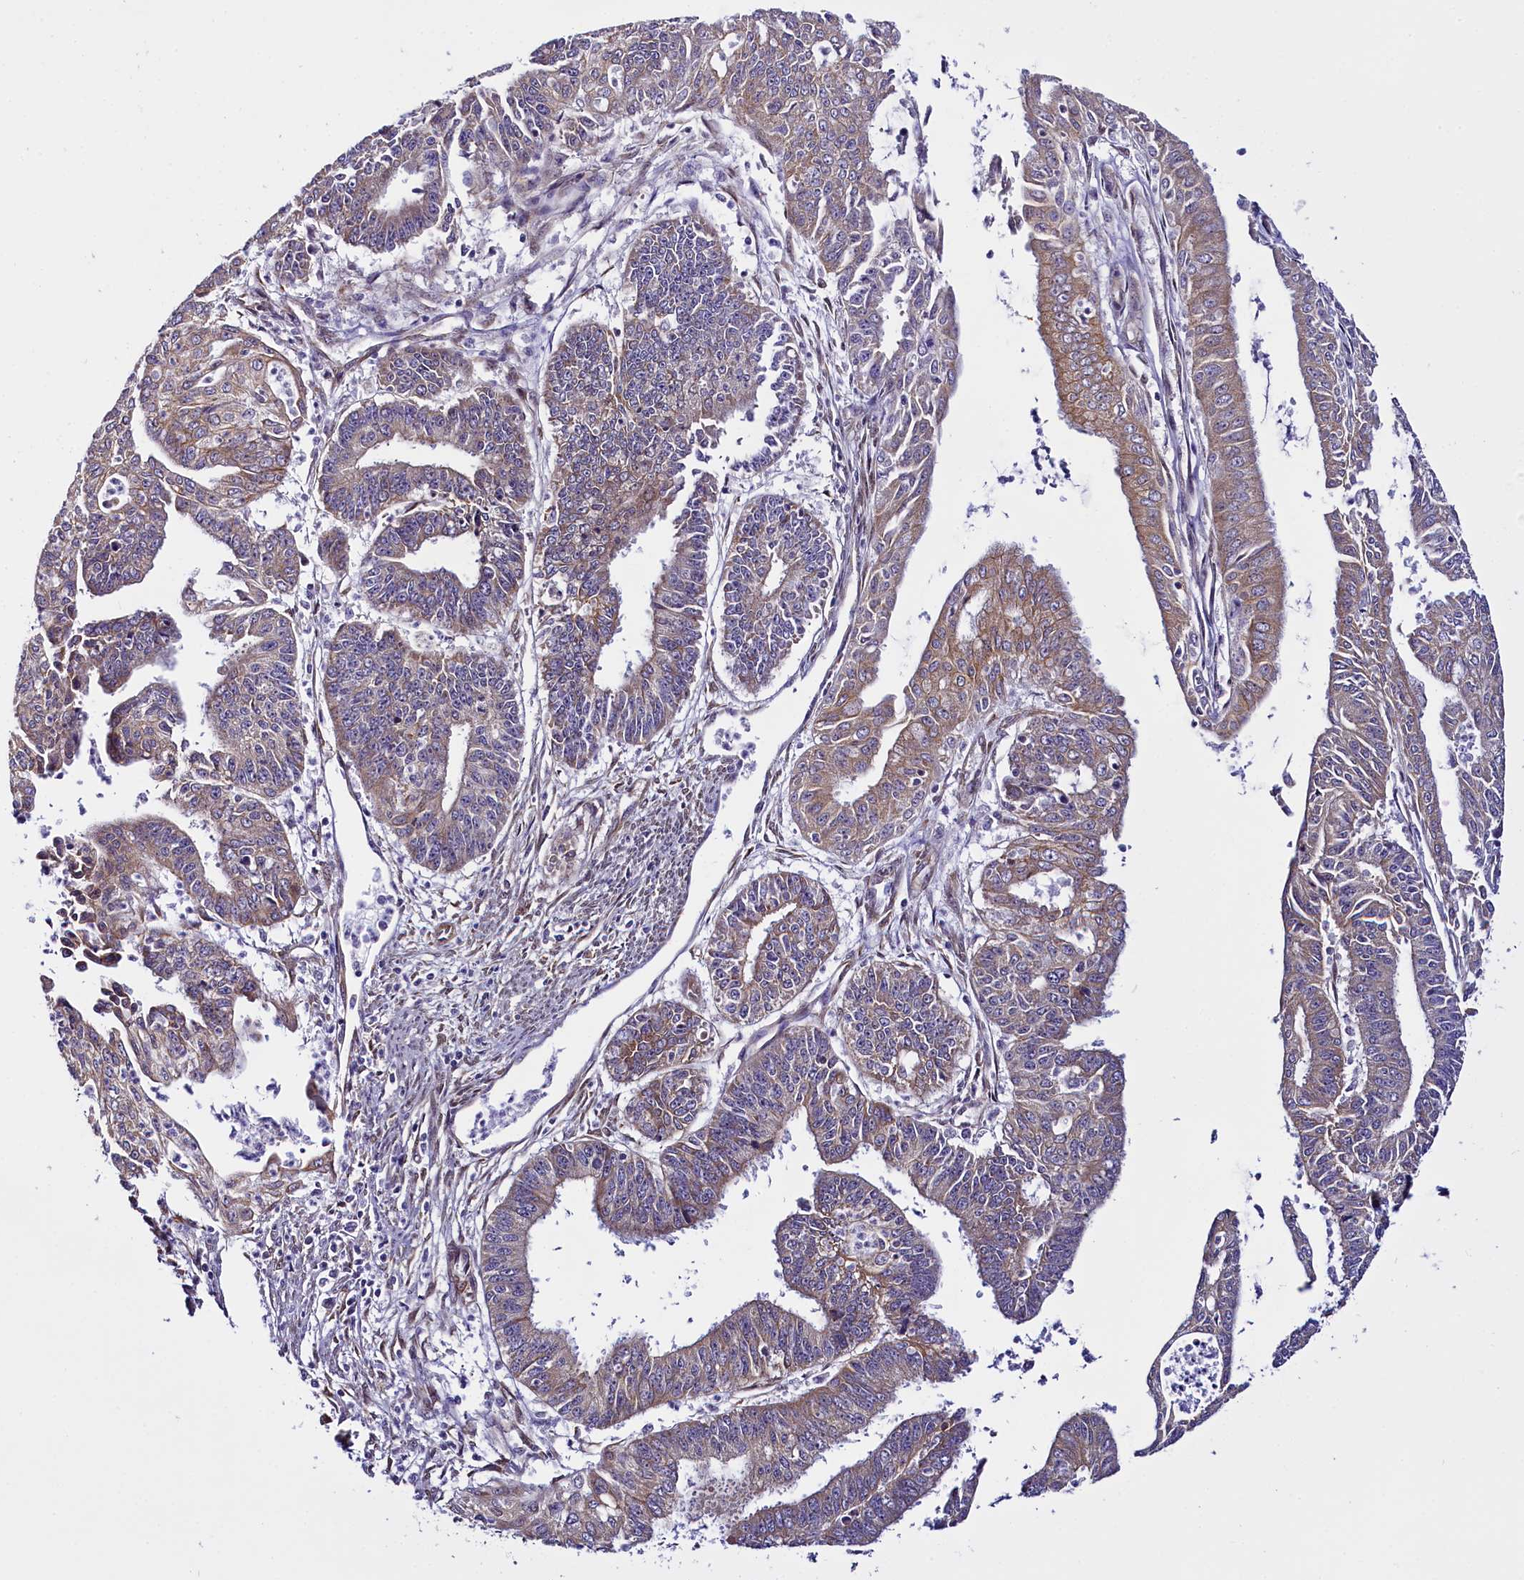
{"staining": {"intensity": "weak", "quantity": ">75%", "location": "cytoplasmic/membranous"}, "tissue": "endometrial cancer", "cell_type": "Tumor cells", "image_type": "cancer", "snomed": [{"axis": "morphology", "description": "Adenocarcinoma, NOS"}, {"axis": "topography", "description": "Endometrium"}], "caption": "Immunohistochemistry (IHC) of adenocarcinoma (endometrial) demonstrates low levels of weak cytoplasmic/membranous expression in about >75% of tumor cells.", "gene": "UACA", "patient": {"sex": "female", "age": 73}}